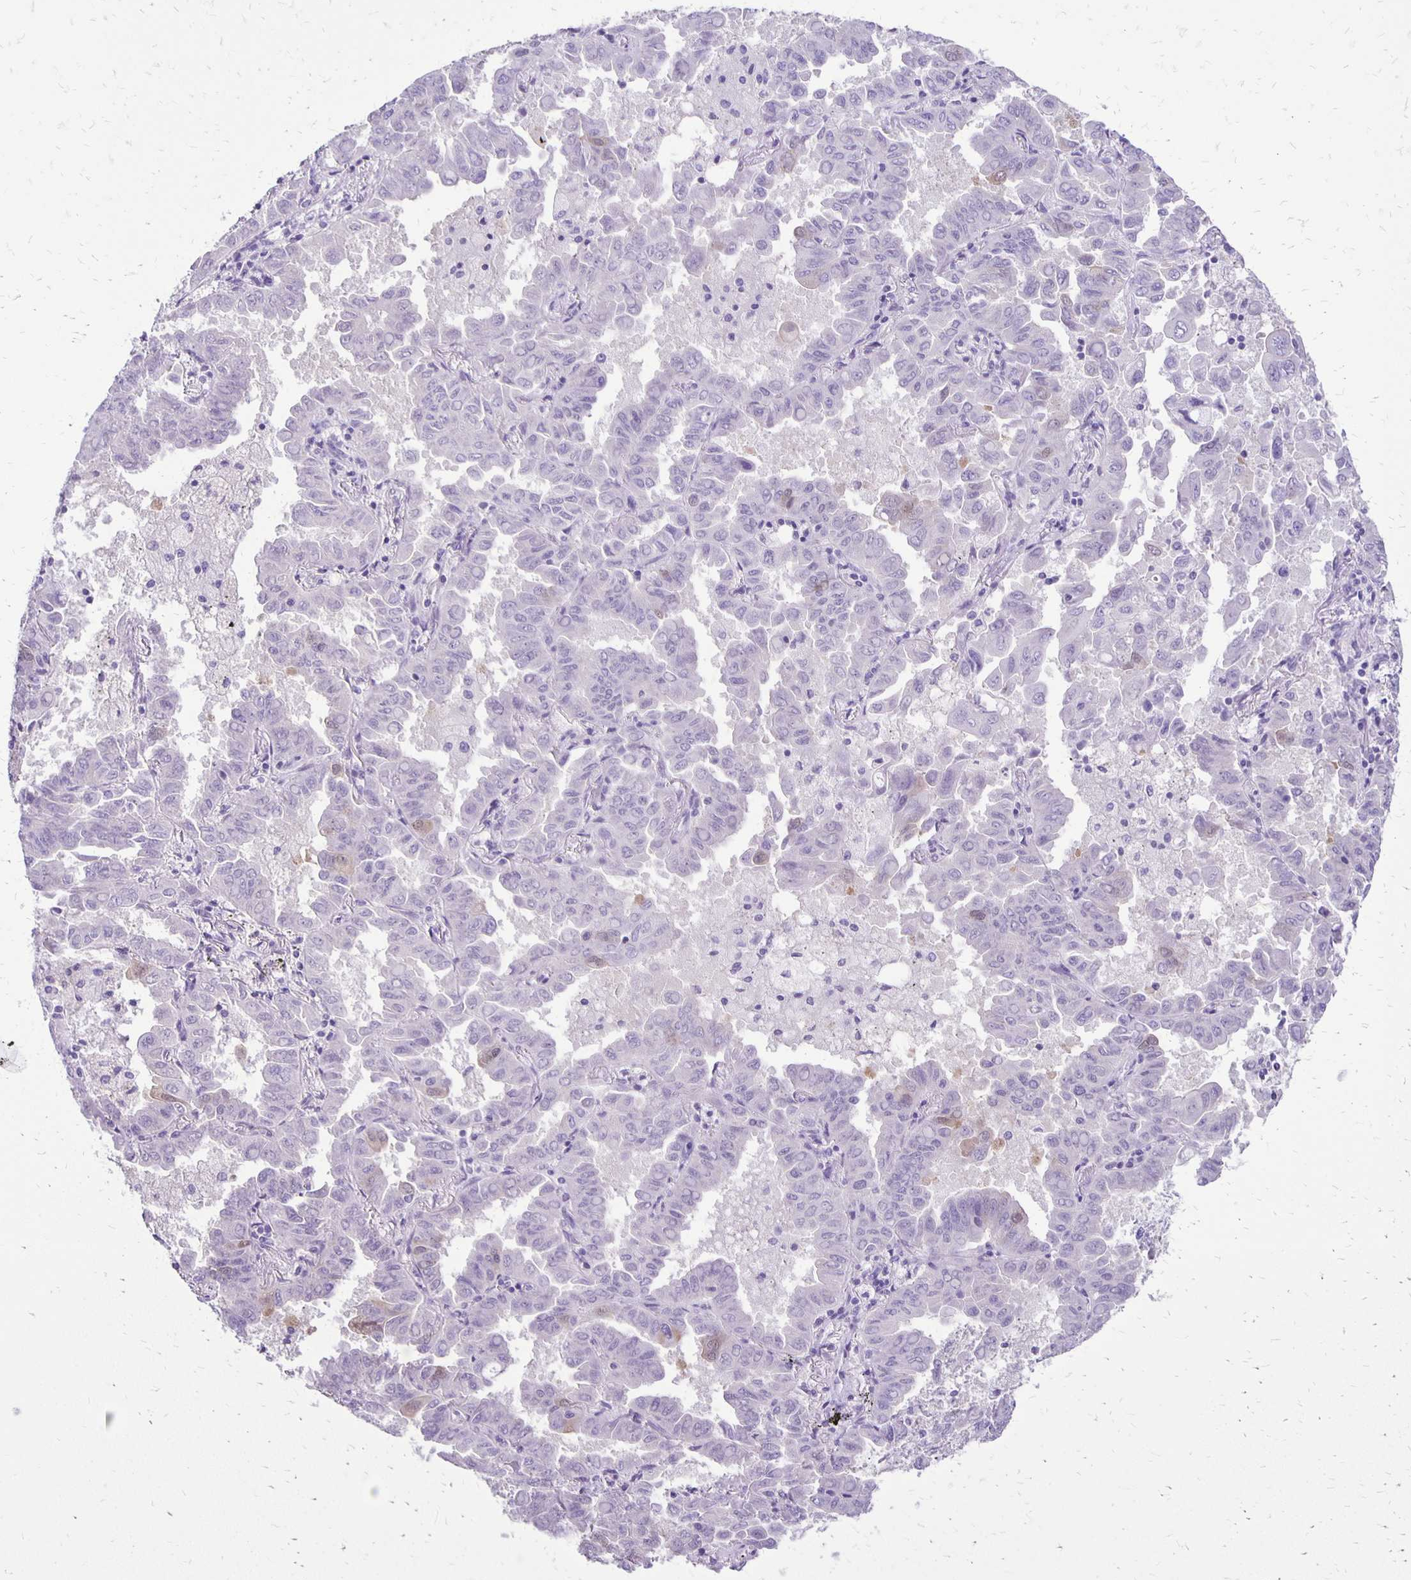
{"staining": {"intensity": "negative", "quantity": "none", "location": "none"}, "tissue": "lung cancer", "cell_type": "Tumor cells", "image_type": "cancer", "snomed": [{"axis": "morphology", "description": "Adenocarcinoma, NOS"}, {"axis": "topography", "description": "Lung"}], "caption": "IHC image of lung cancer stained for a protein (brown), which displays no positivity in tumor cells. The staining is performed using DAB brown chromogen with nuclei counter-stained in using hematoxylin.", "gene": "ANKRD45", "patient": {"sex": "male", "age": 64}}